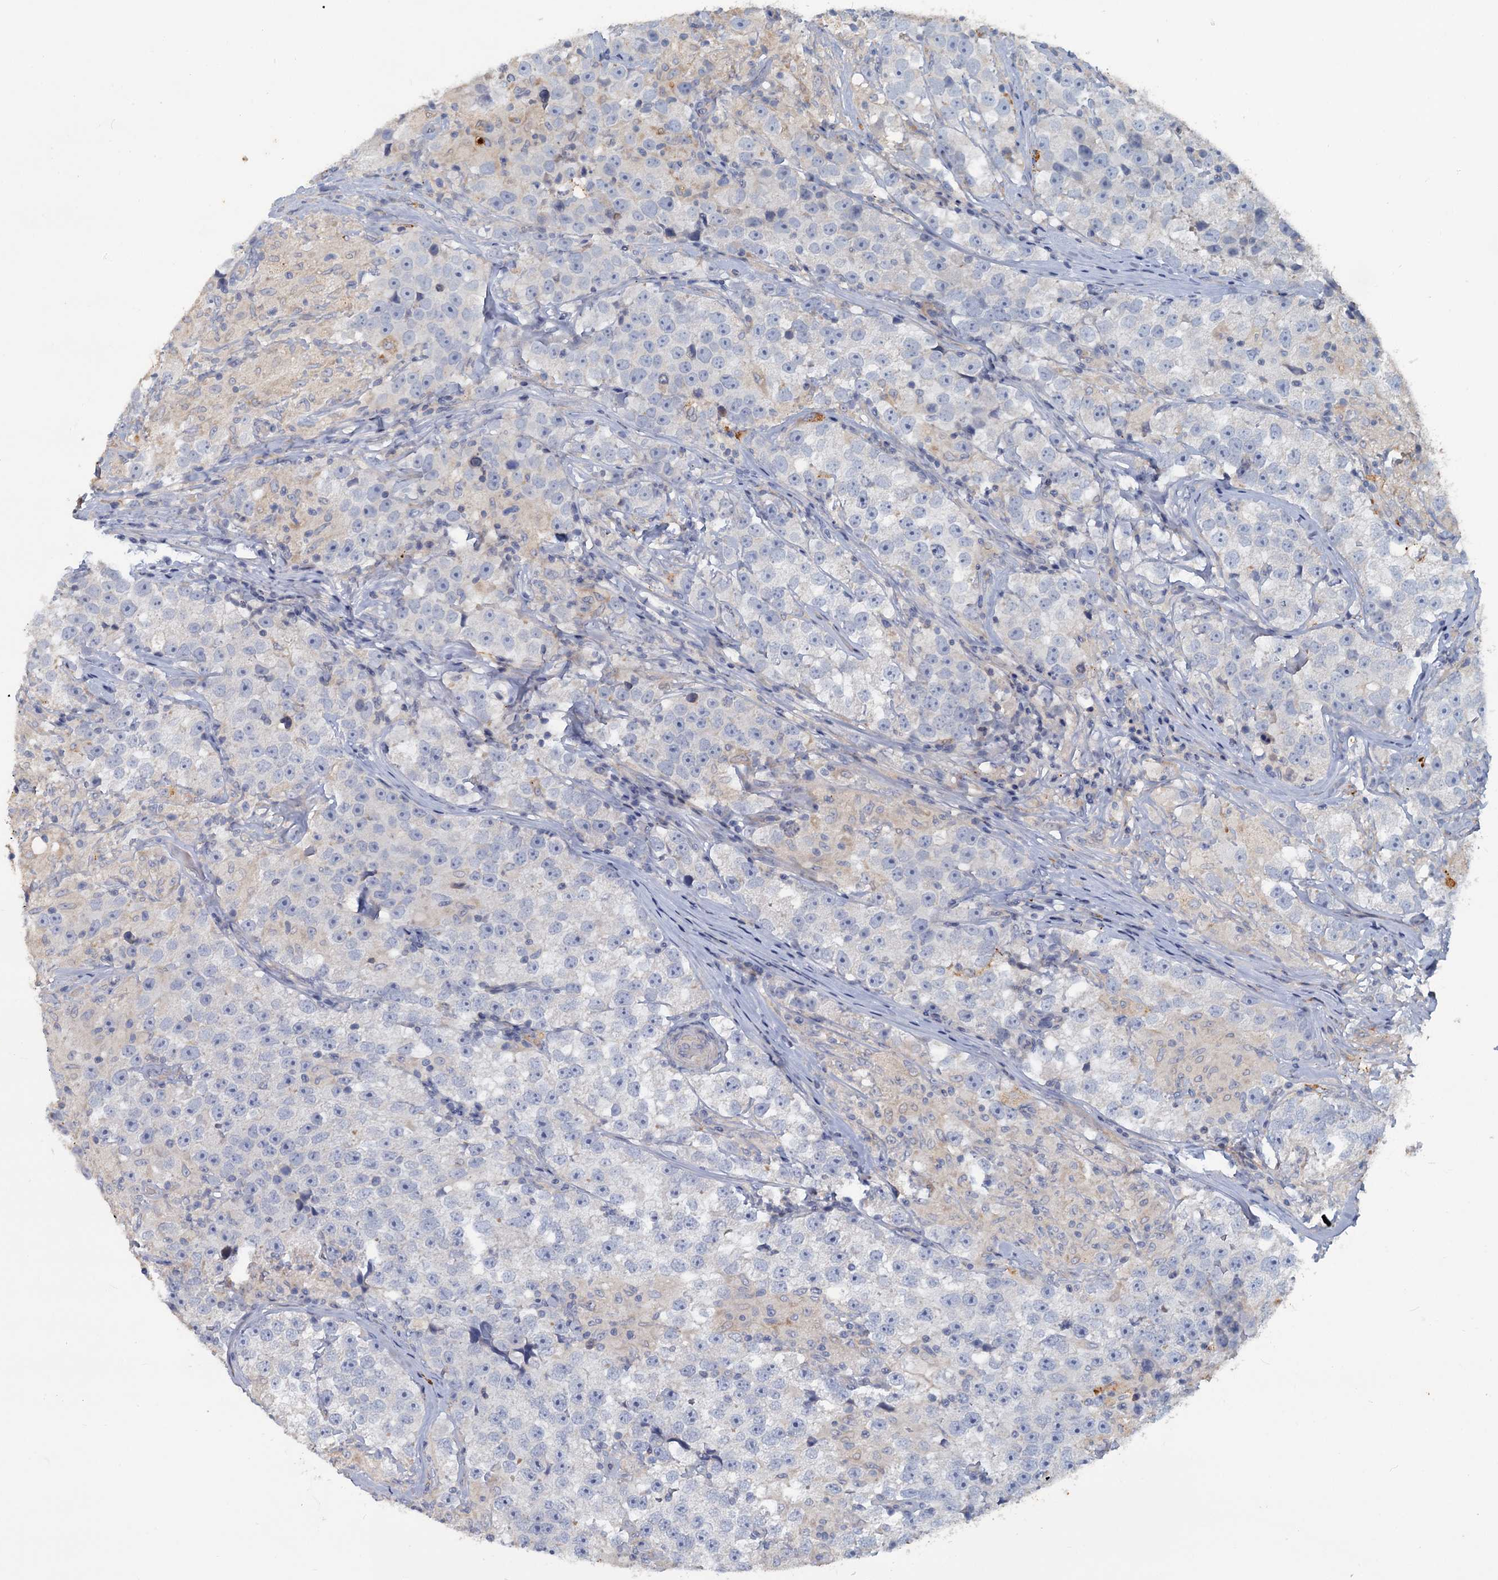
{"staining": {"intensity": "negative", "quantity": "none", "location": "none"}, "tissue": "testis cancer", "cell_type": "Tumor cells", "image_type": "cancer", "snomed": [{"axis": "morphology", "description": "Seminoma, NOS"}, {"axis": "topography", "description": "Testis"}], "caption": "High magnification brightfield microscopy of testis cancer (seminoma) stained with DAB (3,3'-diaminobenzidine) (brown) and counterstained with hematoxylin (blue): tumor cells show no significant staining. The staining was performed using DAB to visualize the protein expression in brown, while the nuclei were stained in blue with hematoxylin (Magnification: 20x).", "gene": "SLC2A7", "patient": {"sex": "male", "age": 46}}